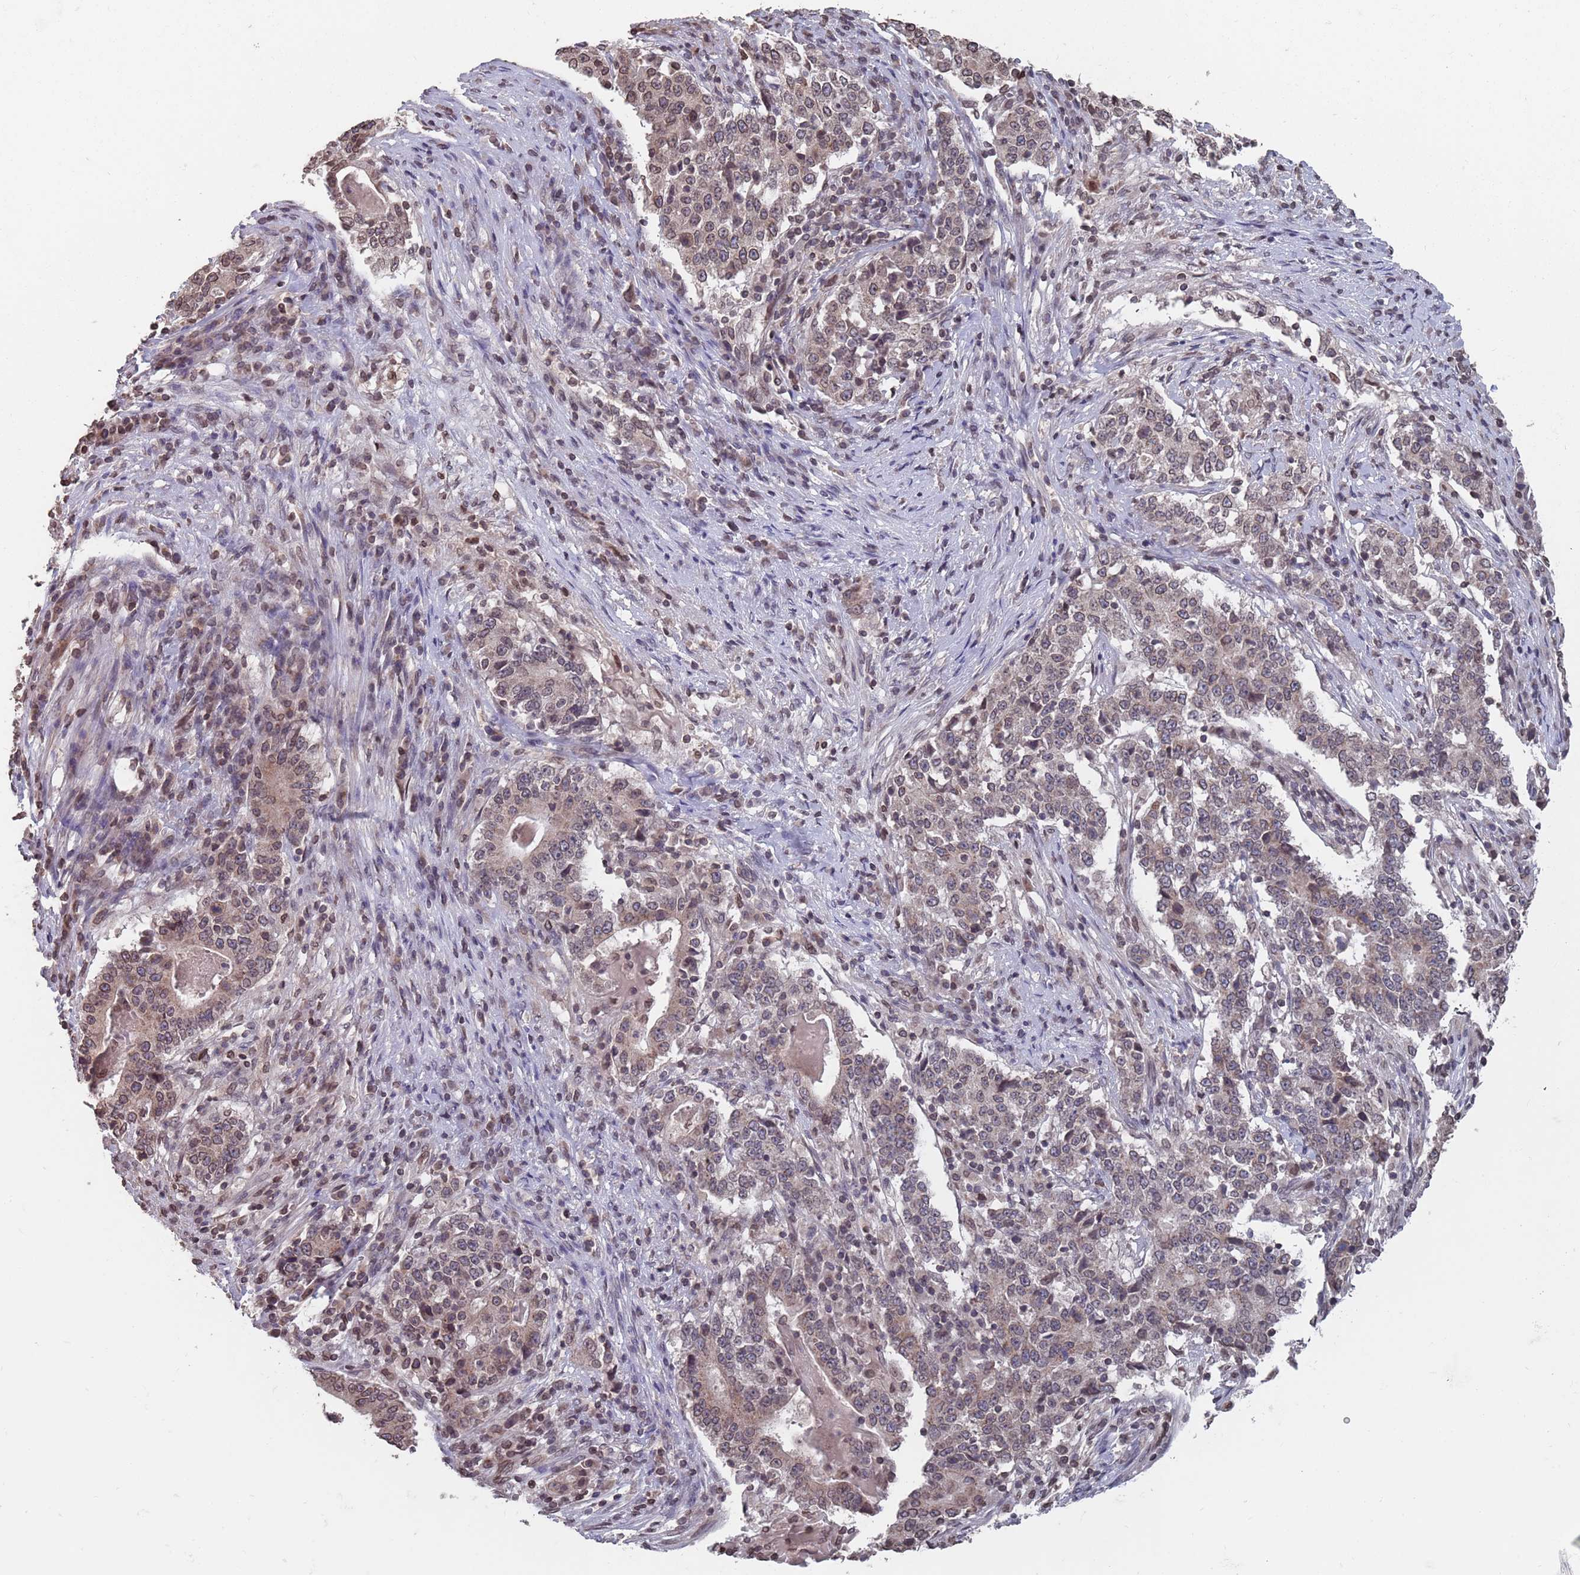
{"staining": {"intensity": "moderate", "quantity": ">75%", "location": "cytoplasmic/membranous,nuclear"}, "tissue": "stomach cancer", "cell_type": "Tumor cells", "image_type": "cancer", "snomed": [{"axis": "morphology", "description": "Adenocarcinoma, NOS"}, {"axis": "topography", "description": "Stomach"}], "caption": "A high-resolution histopathology image shows IHC staining of stomach cancer, which shows moderate cytoplasmic/membranous and nuclear positivity in approximately >75% of tumor cells.", "gene": "SDHAF3", "patient": {"sex": "male", "age": 59}}